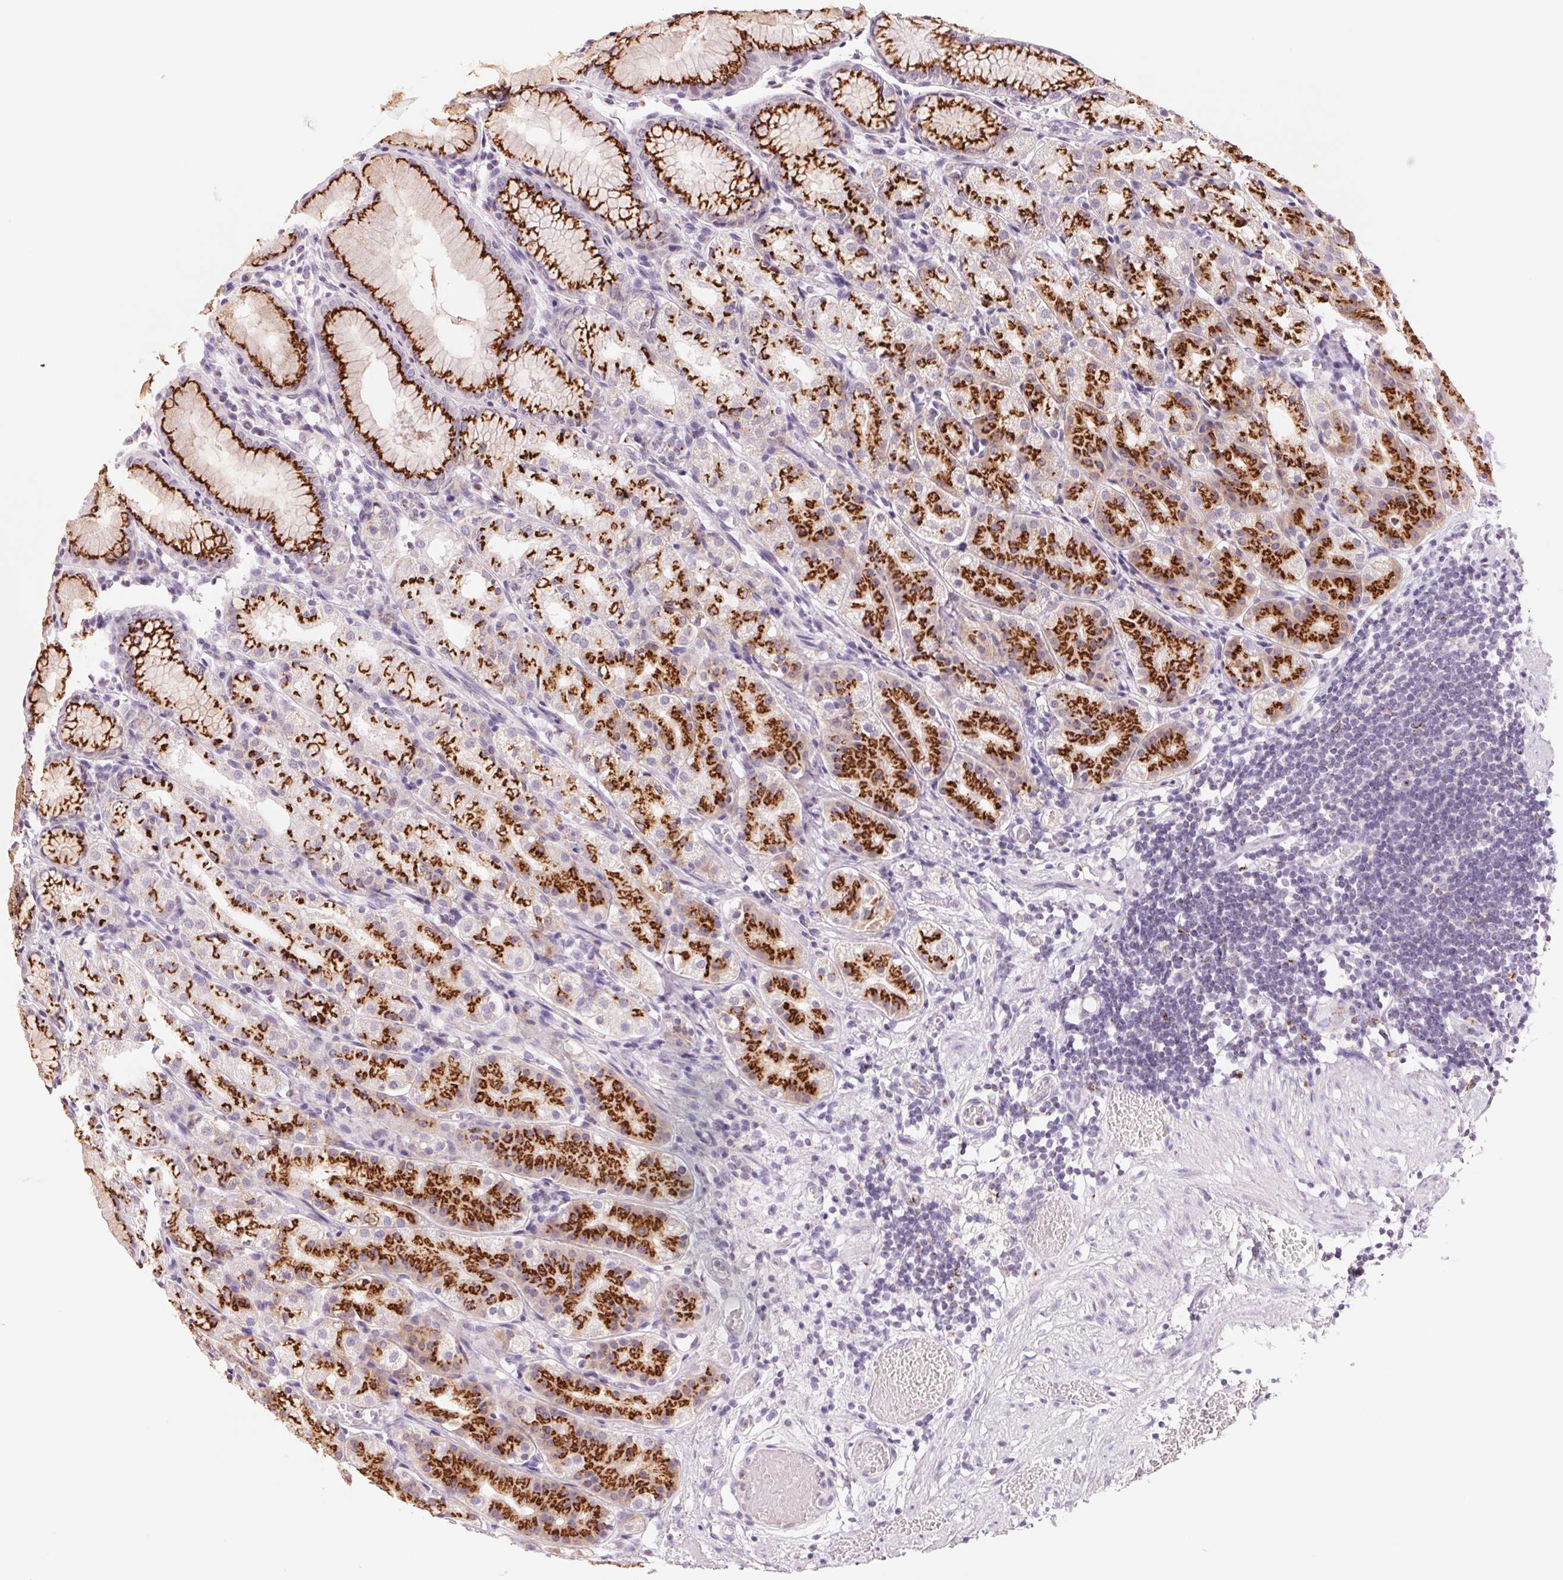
{"staining": {"intensity": "strong", "quantity": ">75%", "location": "cytoplasmic/membranous"}, "tissue": "stomach", "cell_type": "Glandular cells", "image_type": "normal", "snomed": [{"axis": "morphology", "description": "Normal tissue, NOS"}, {"axis": "topography", "description": "Stomach"}], "caption": "This is an image of immunohistochemistry staining of unremarkable stomach, which shows strong positivity in the cytoplasmic/membranous of glandular cells.", "gene": "GALNT7", "patient": {"sex": "female", "age": 57}}